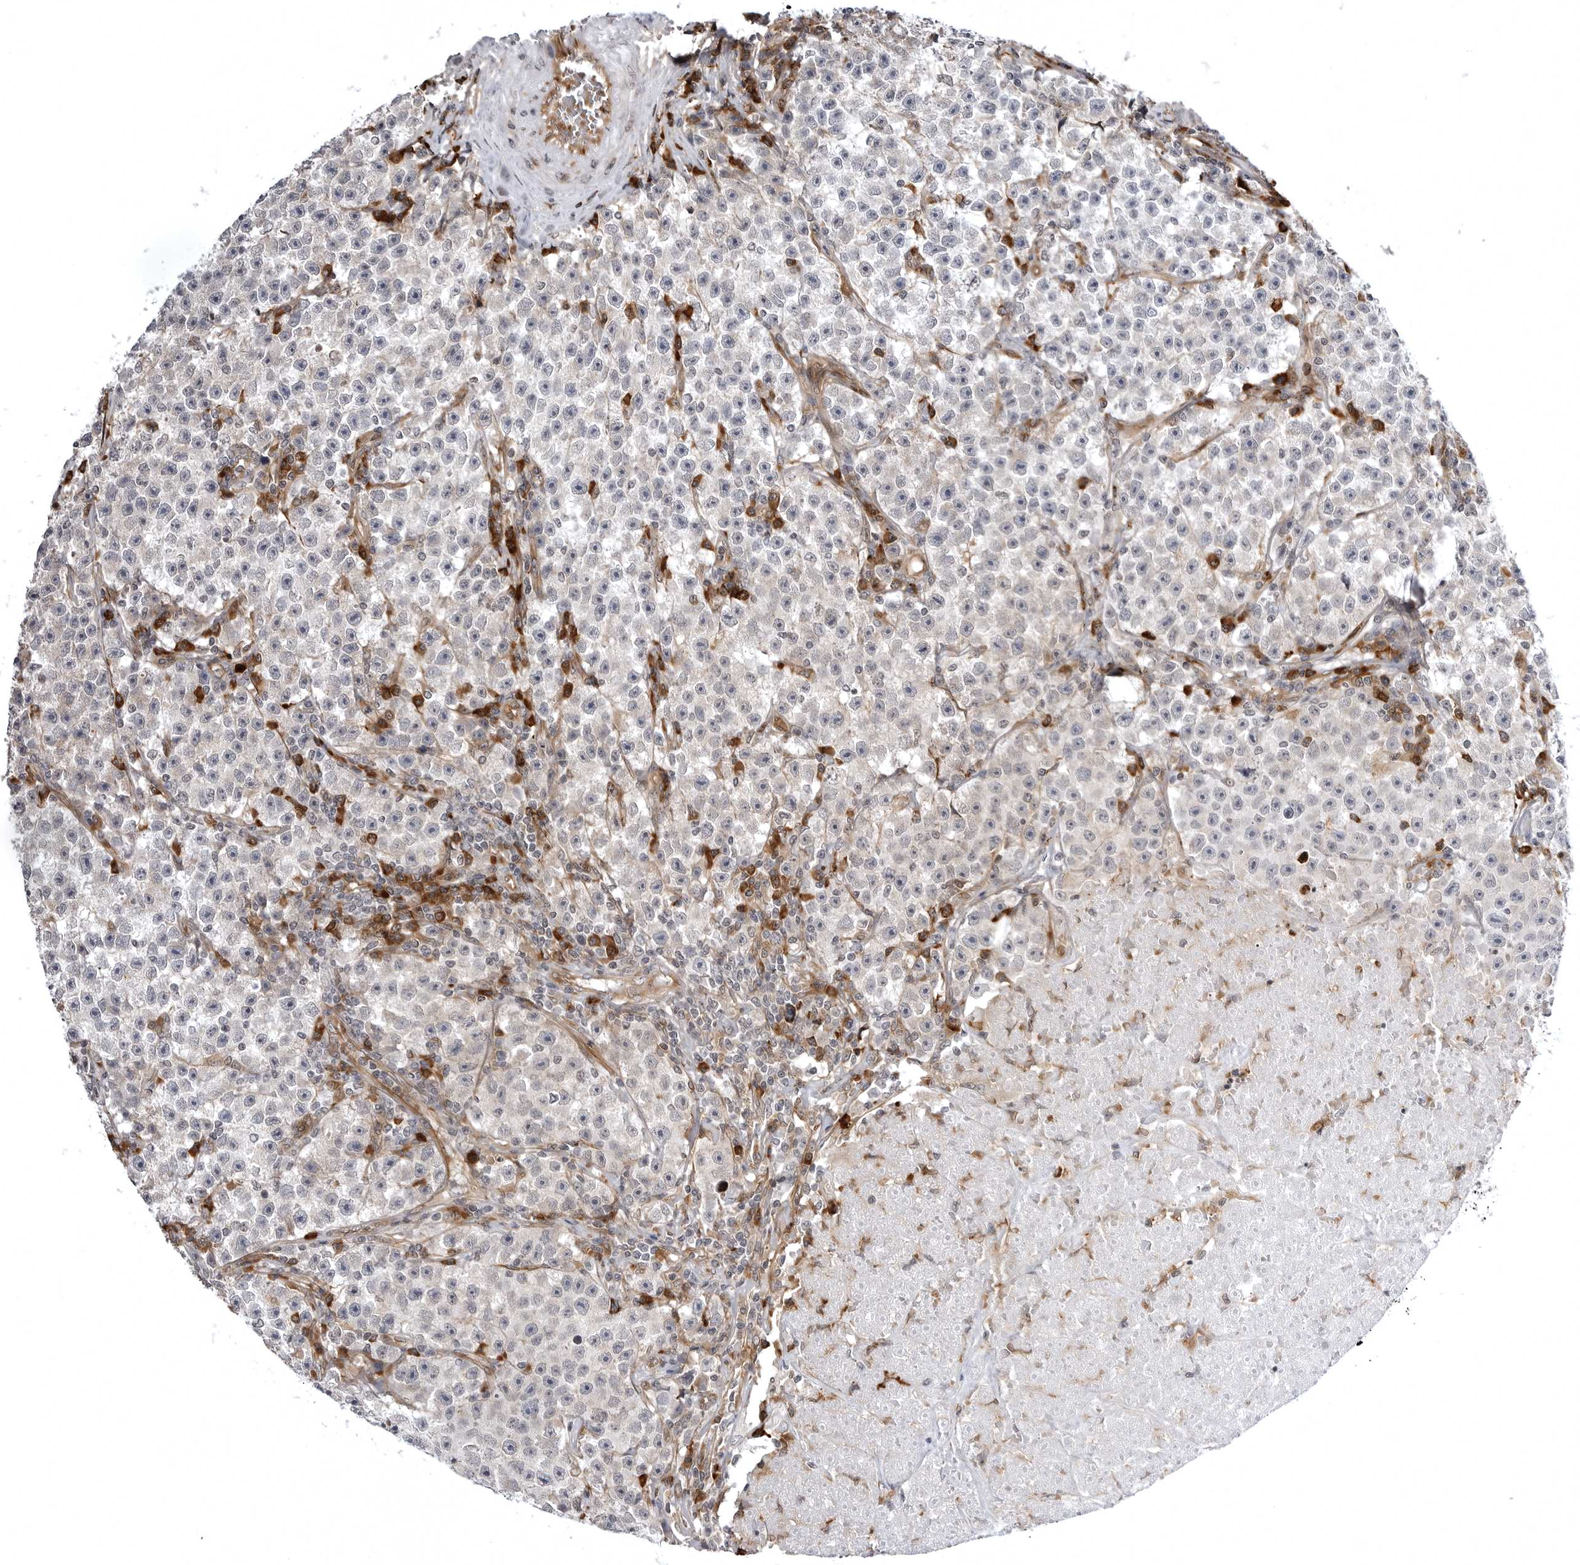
{"staining": {"intensity": "negative", "quantity": "none", "location": "none"}, "tissue": "testis cancer", "cell_type": "Tumor cells", "image_type": "cancer", "snomed": [{"axis": "morphology", "description": "Seminoma, NOS"}, {"axis": "topography", "description": "Testis"}], "caption": "A high-resolution histopathology image shows IHC staining of testis seminoma, which displays no significant expression in tumor cells.", "gene": "ARL5A", "patient": {"sex": "male", "age": 22}}